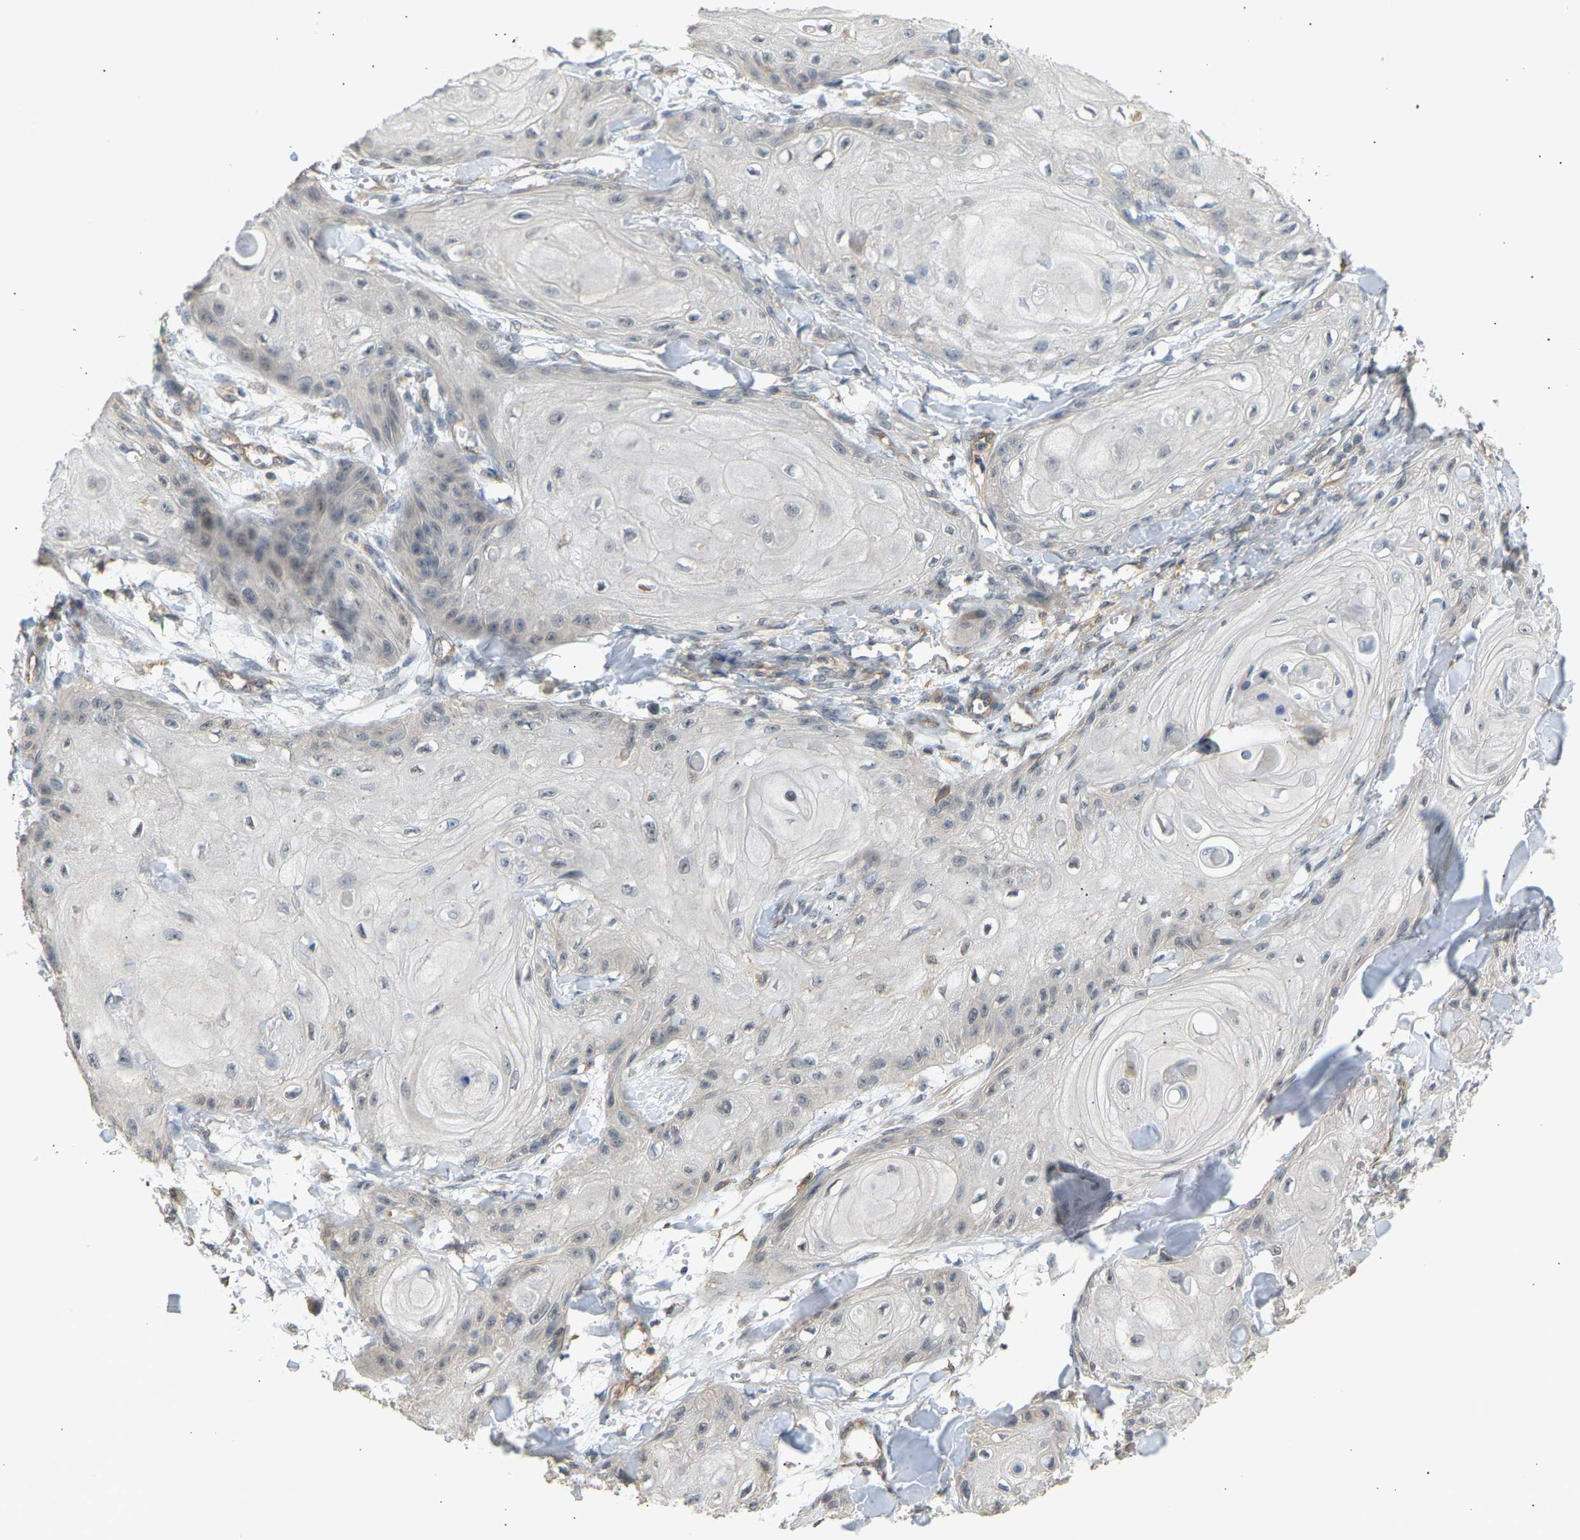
{"staining": {"intensity": "negative", "quantity": "none", "location": "none"}, "tissue": "skin cancer", "cell_type": "Tumor cells", "image_type": "cancer", "snomed": [{"axis": "morphology", "description": "Squamous cell carcinoma, NOS"}, {"axis": "topography", "description": "Skin"}], "caption": "The IHC image has no significant positivity in tumor cells of squamous cell carcinoma (skin) tissue.", "gene": "RGL1", "patient": {"sex": "male", "age": 74}}